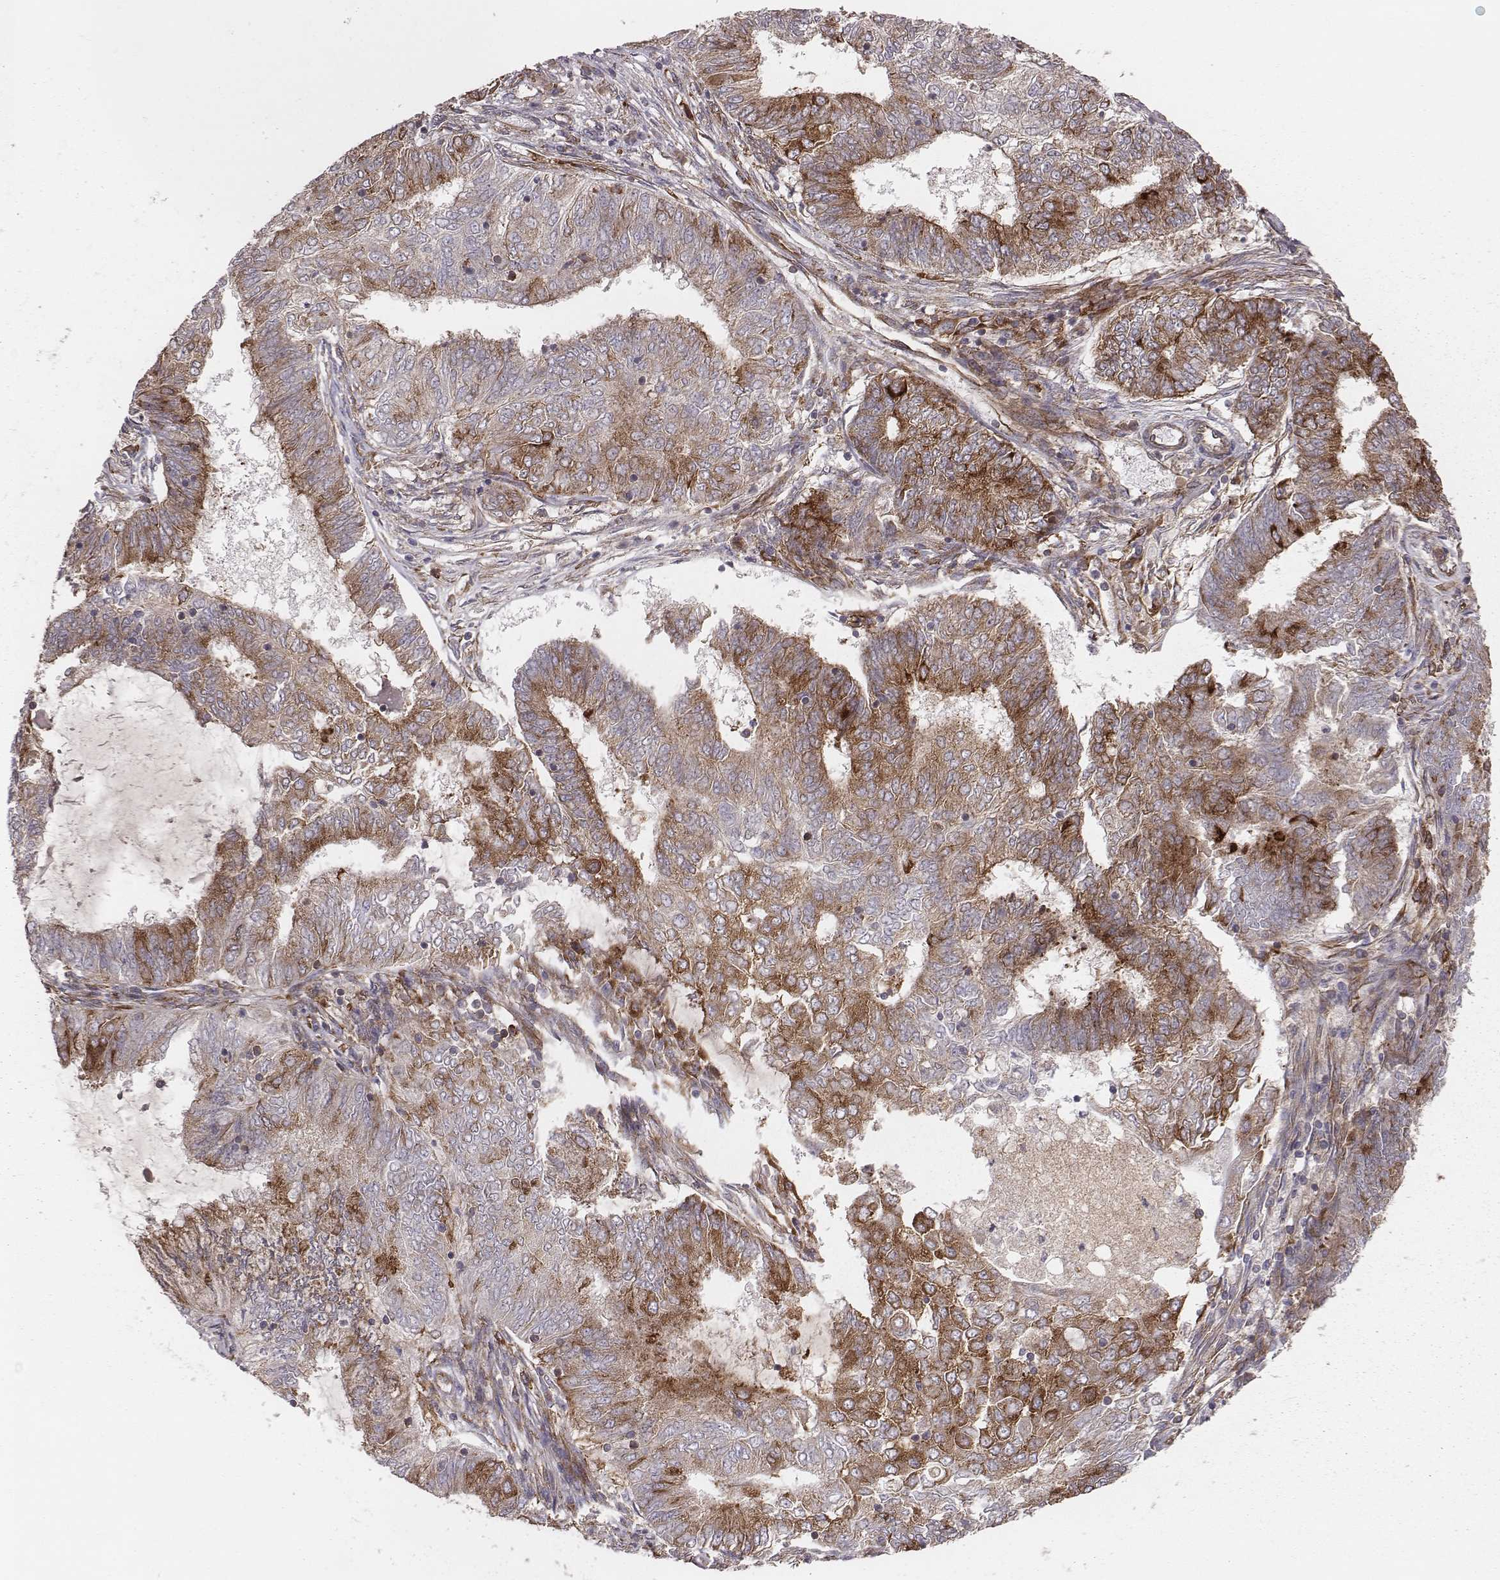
{"staining": {"intensity": "moderate", "quantity": "<25%", "location": "cytoplasmic/membranous"}, "tissue": "endometrial cancer", "cell_type": "Tumor cells", "image_type": "cancer", "snomed": [{"axis": "morphology", "description": "Adenocarcinoma, NOS"}, {"axis": "topography", "description": "Endometrium"}], "caption": "Brown immunohistochemical staining in human endometrial cancer displays moderate cytoplasmic/membranous staining in about <25% of tumor cells.", "gene": "TXLNA", "patient": {"sex": "female", "age": 62}}